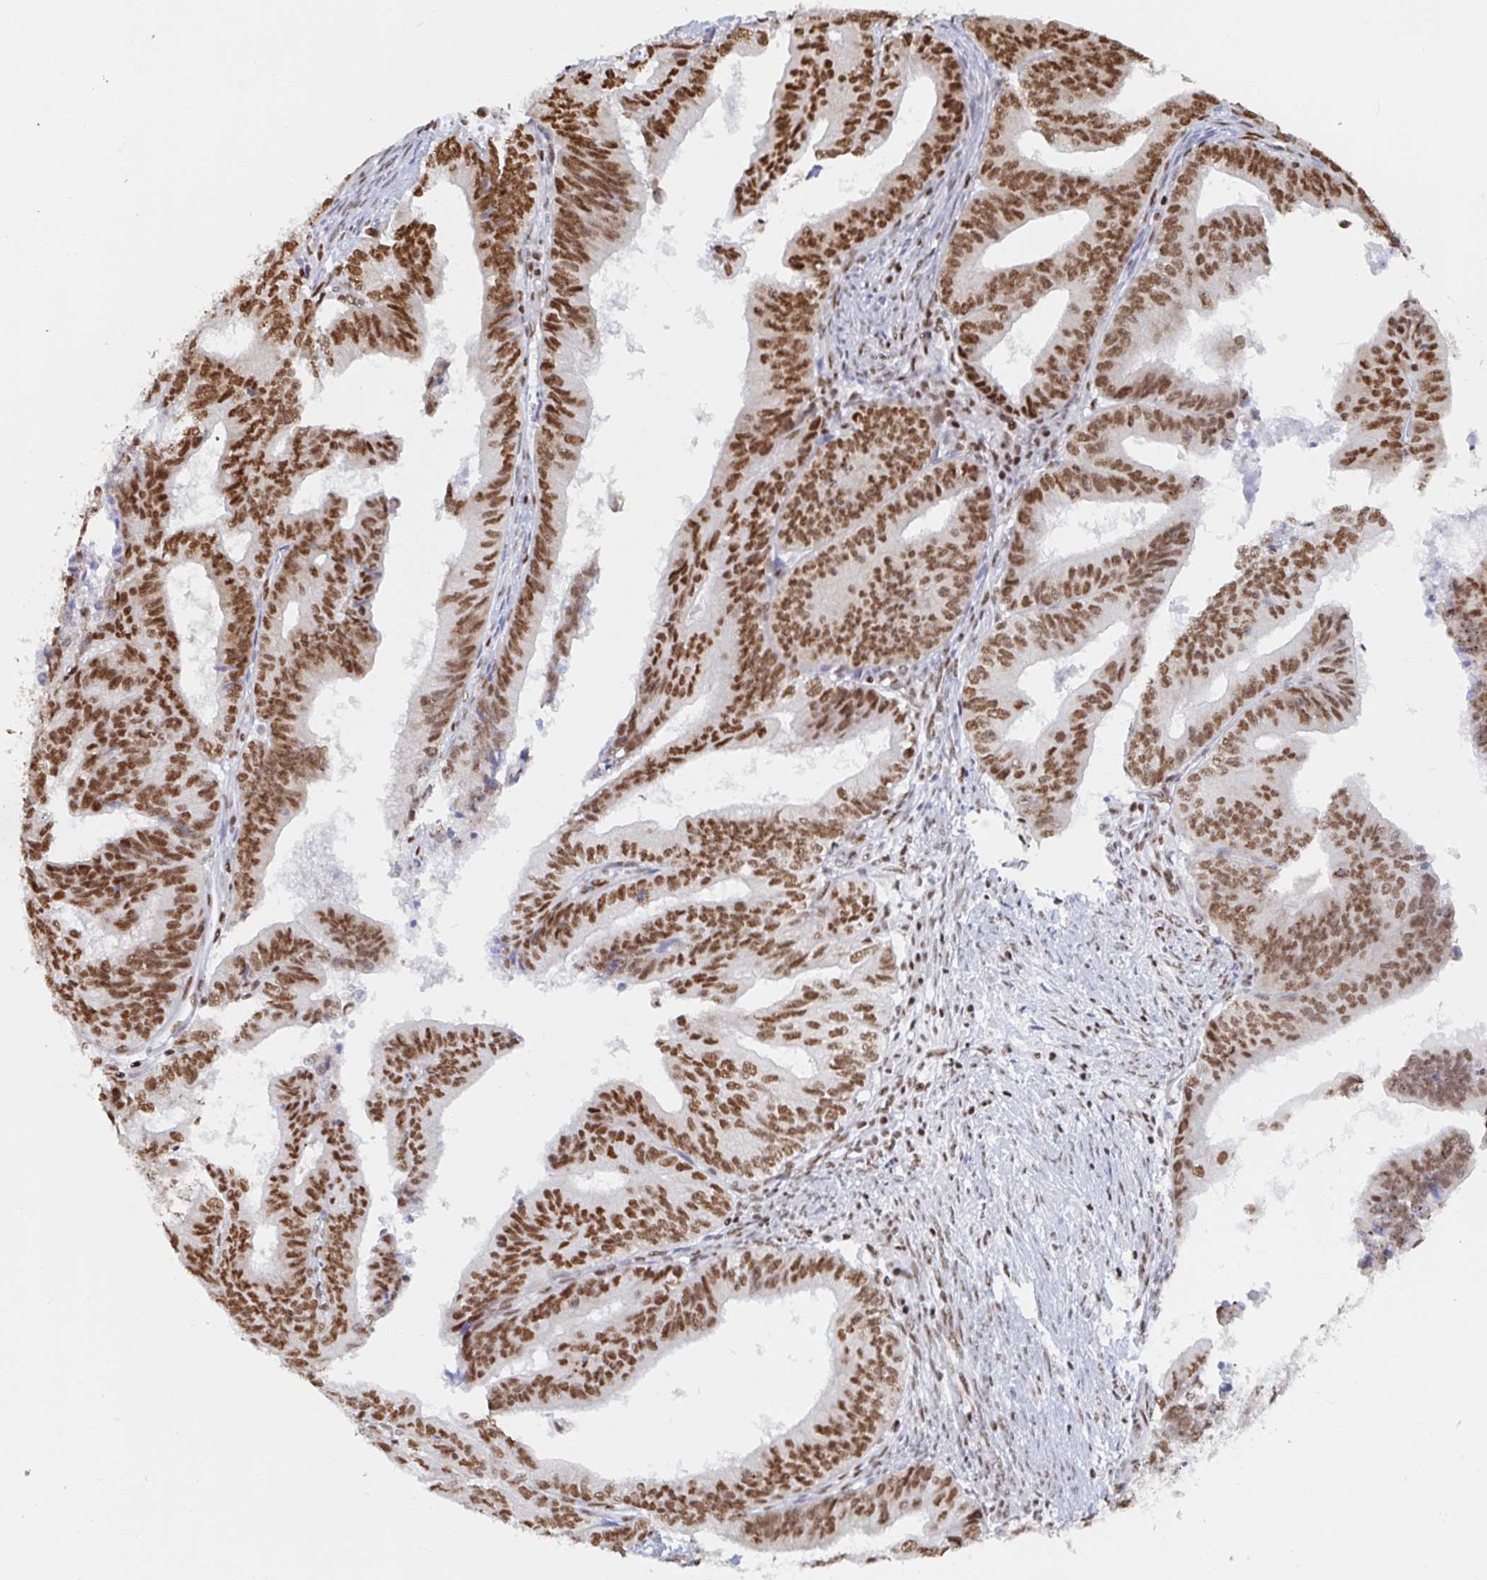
{"staining": {"intensity": "moderate", "quantity": ">75%", "location": "nuclear"}, "tissue": "endometrial cancer", "cell_type": "Tumor cells", "image_type": "cancer", "snomed": [{"axis": "morphology", "description": "Adenocarcinoma, NOS"}, {"axis": "topography", "description": "Endometrium"}], "caption": "Approximately >75% of tumor cells in human endometrial cancer (adenocarcinoma) reveal moderate nuclear protein staining as visualized by brown immunohistochemical staining.", "gene": "EWSR1", "patient": {"sex": "female", "age": 65}}